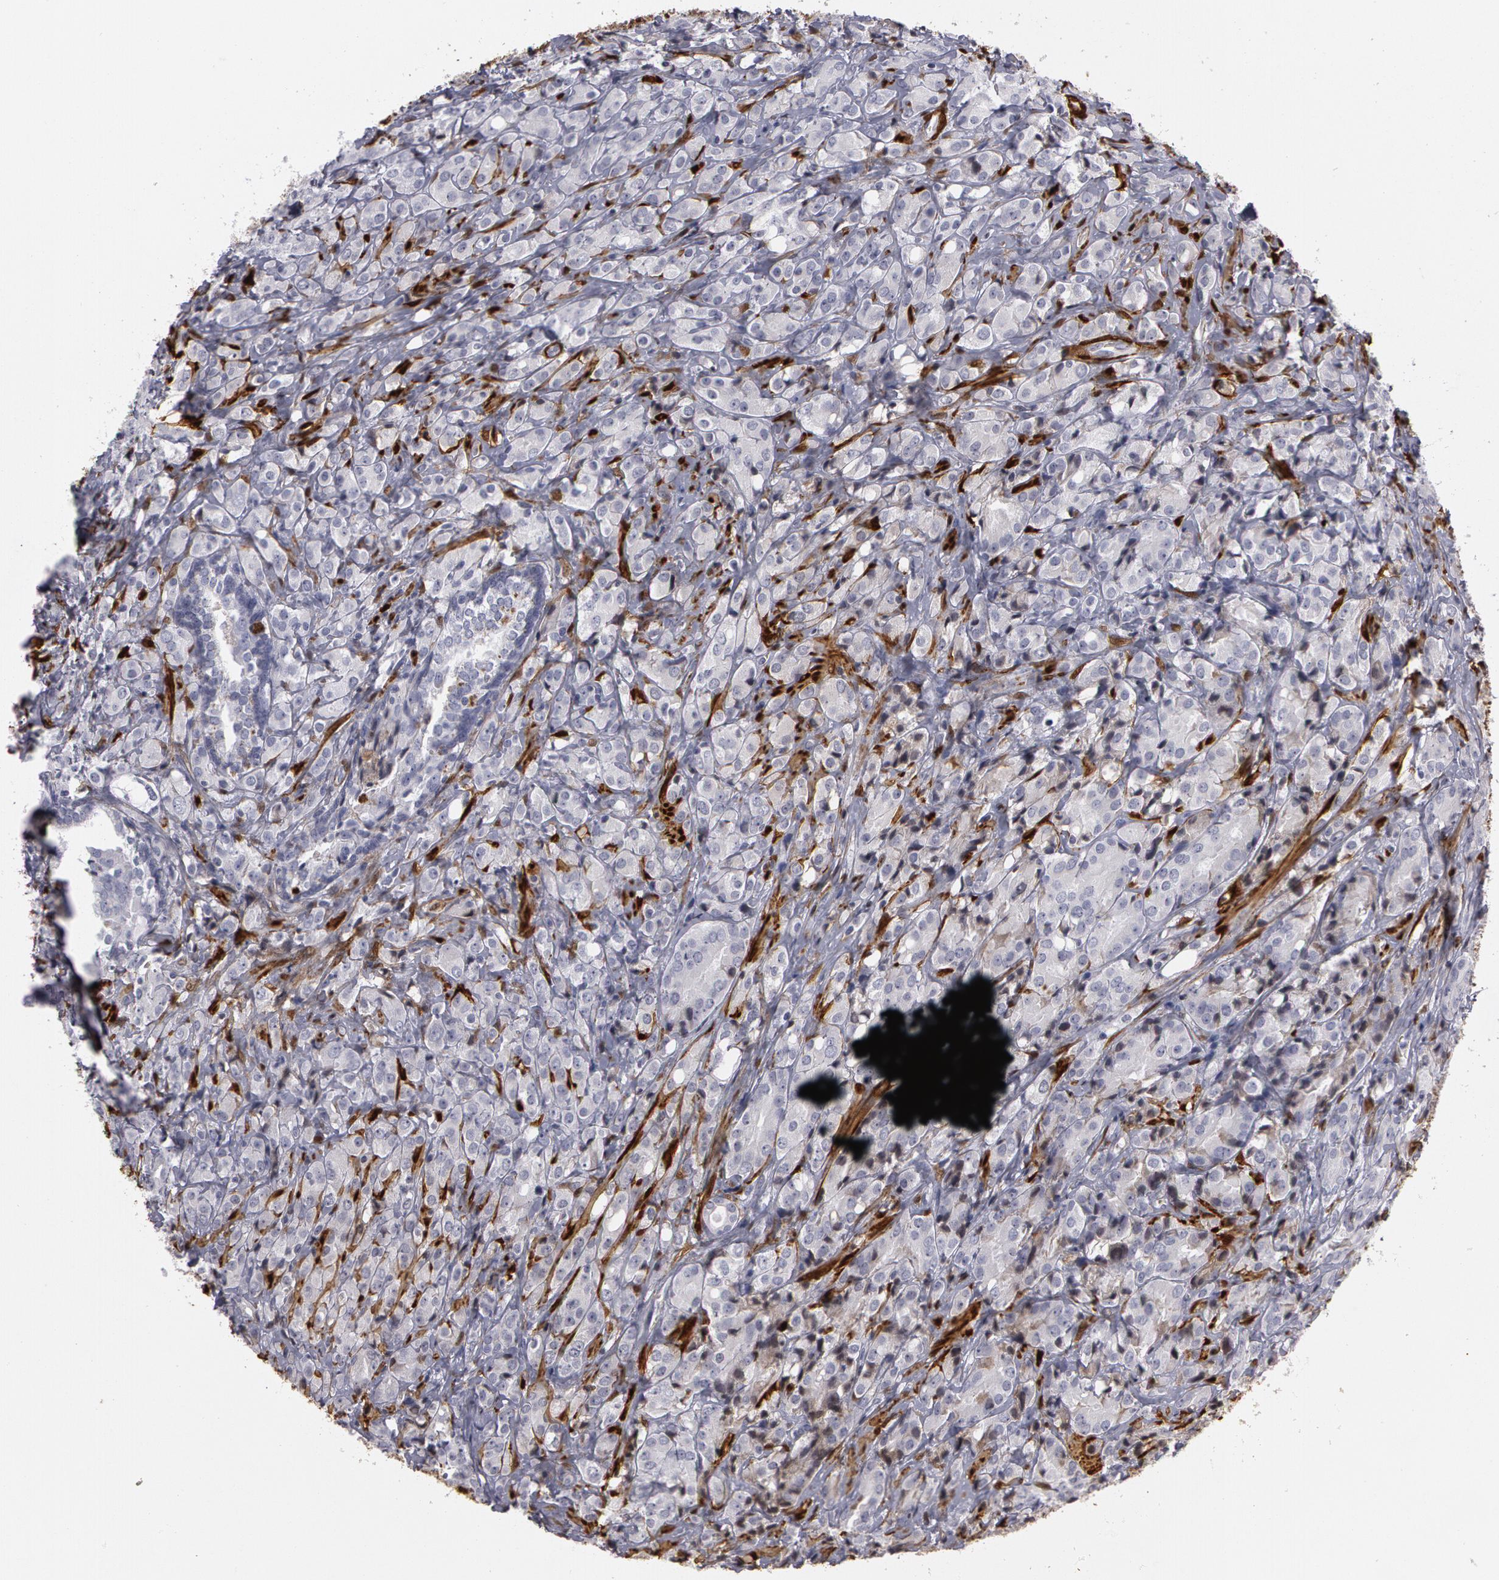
{"staining": {"intensity": "negative", "quantity": "none", "location": "none"}, "tissue": "prostate cancer", "cell_type": "Tumor cells", "image_type": "cancer", "snomed": [{"axis": "morphology", "description": "Adenocarcinoma, High grade"}, {"axis": "topography", "description": "Prostate"}], "caption": "There is no significant positivity in tumor cells of high-grade adenocarcinoma (prostate). The staining was performed using DAB to visualize the protein expression in brown, while the nuclei were stained in blue with hematoxylin (Magnification: 20x).", "gene": "TAGLN", "patient": {"sex": "male", "age": 68}}